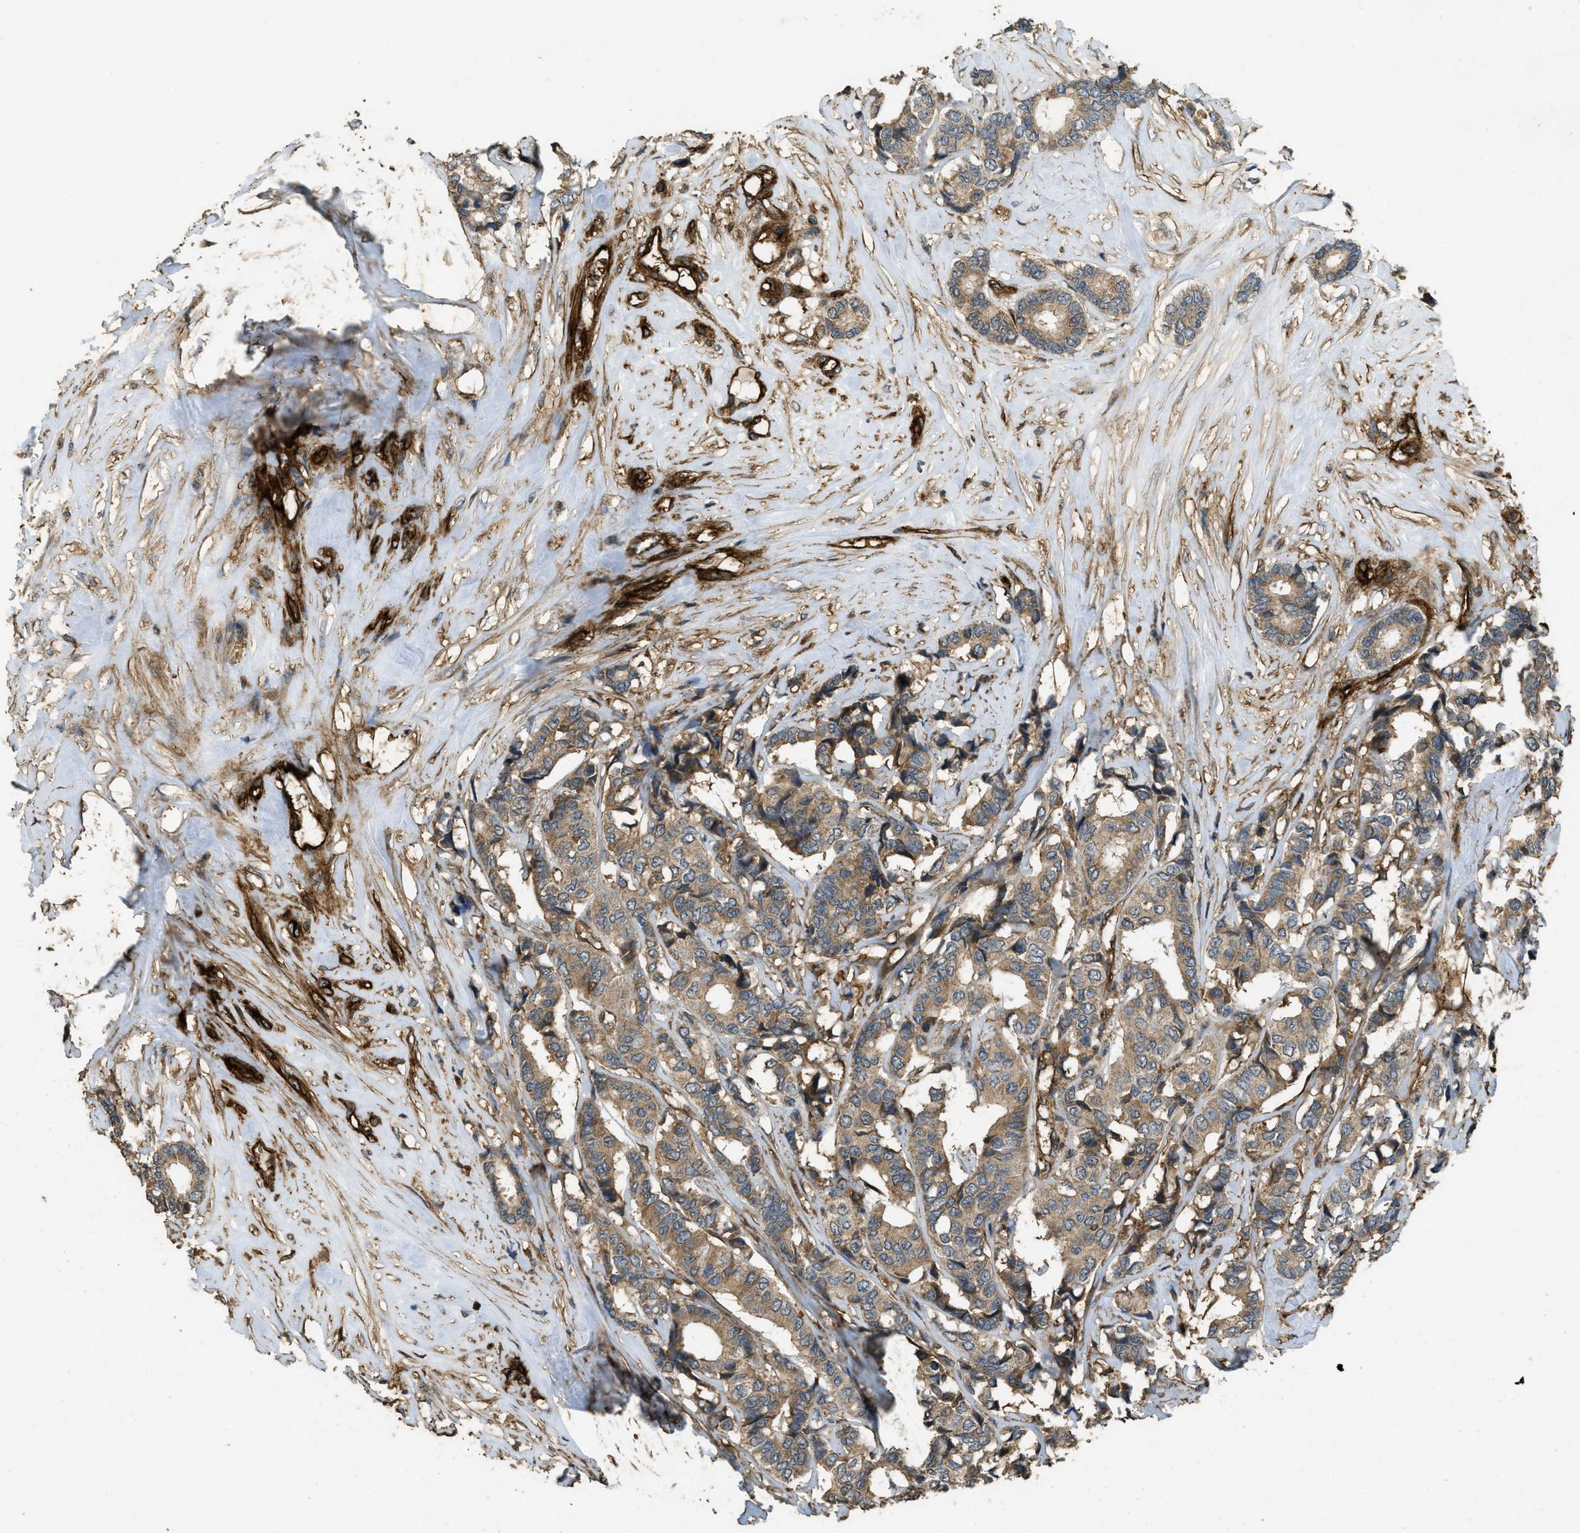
{"staining": {"intensity": "moderate", "quantity": ">75%", "location": "cytoplasmic/membranous"}, "tissue": "breast cancer", "cell_type": "Tumor cells", "image_type": "cancer", "snomed": [{"axis": "morphology", "description": "Duct carcinoma"}, {"axis": "topography", "description": "Breast"}], "caption": "This is an image of immunohistochemistry (IHC) staining of invasive ductal carcinoma (breast), which shows moderate staining in the cytoplasmic/membranous of tumor cells.", "gene": "CD276", "patient": {"sex": "female", "age": 87}}